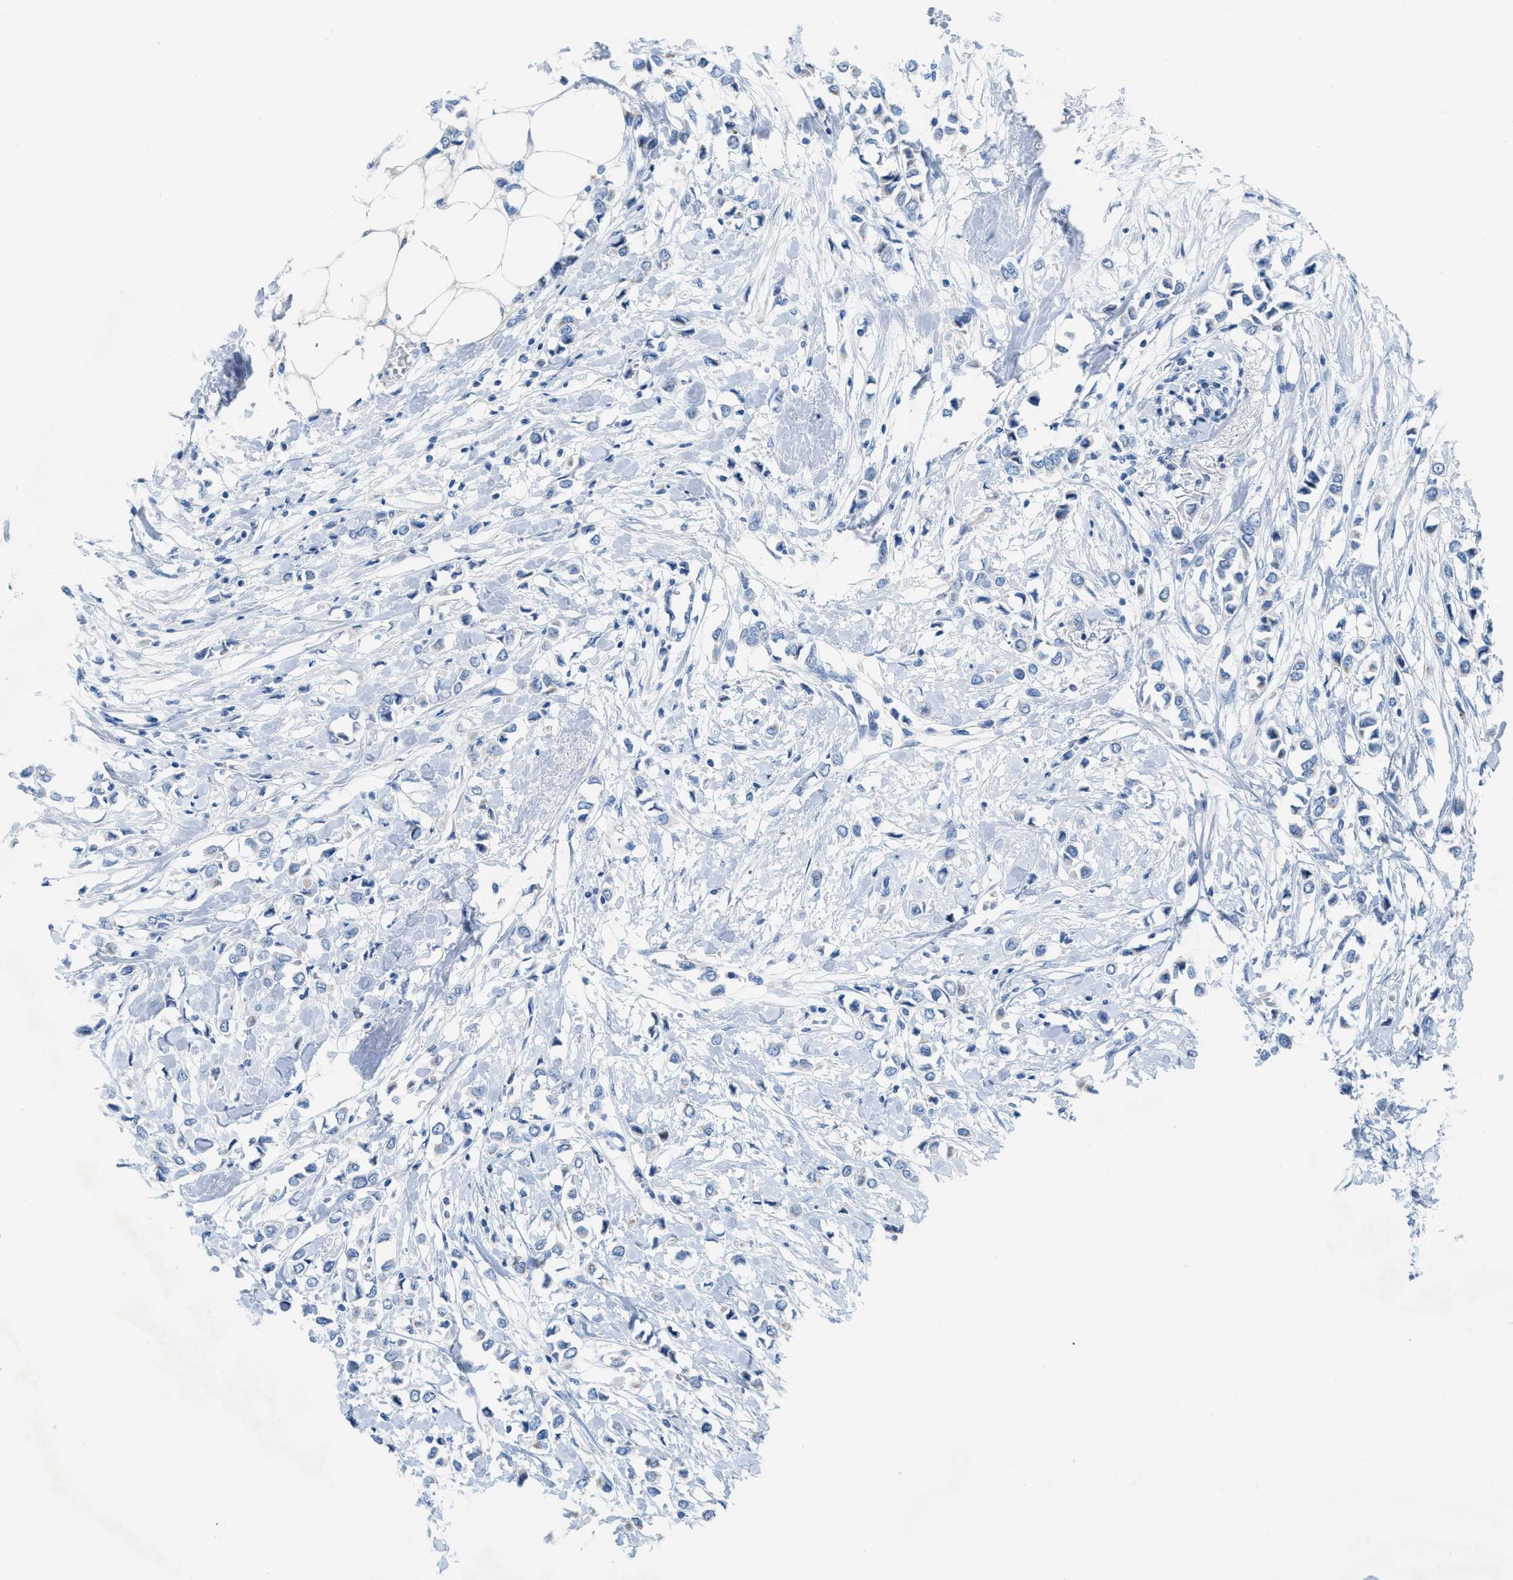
{"staining": {"intensity": "negative", "quantity": "none", "location": "none"}, "tissue": "breast cancer", "cell_type": "Tumor cells", "image_type": "cancer", "snomed": [{"axis": "morphology", "description": "Lobular carcinoma"}, {"axis": "topography", "description": "Breast"}], "caption": "Histopathology image shows no significant protein expression in tumor cells of breast cancer.", "gene": "ASGR1", "patient": {"sex": "female", "age": 51}}